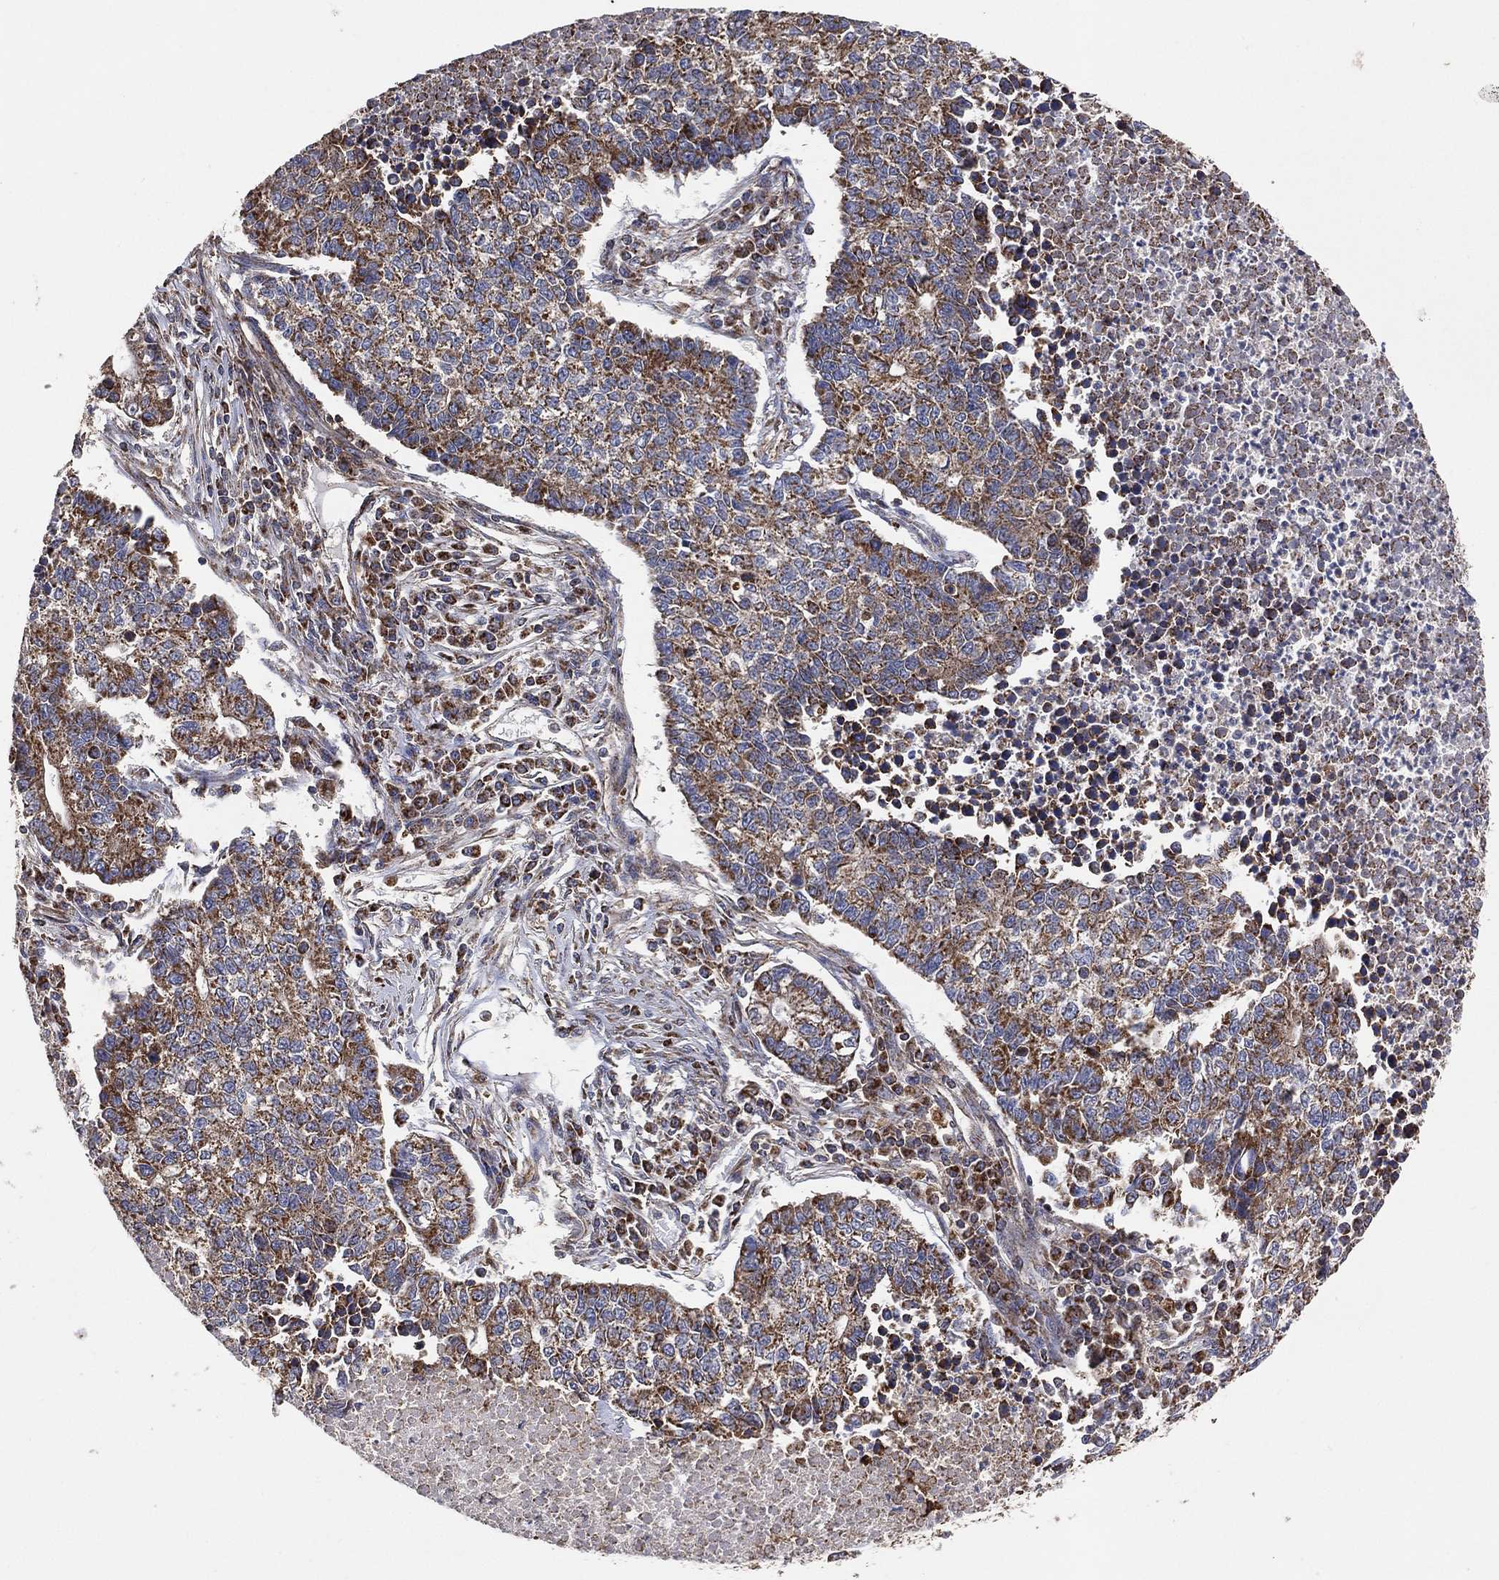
{"staining": {"intensity": "moderate", "quantity": "25%-75%", "location": "cytoplasmic/membranous"}, "tissue": "lung cancer", "cell_type": "Tumor cells", "image_type": "cancer", "snomed": [{"axis": "morphology", "description": "Adenocarcinoma, NOS"}, {"axis": "topography", "description": "Lung"}], "caption": "A micrograph of lung cancer (adenocarcinoma) stained for a protein reveals moderate cytoplasmic/membranous brown staining in tumor cells. (Stains: DAB in brown, nuclei in blue, Microscopy: brightfield microscopy at high magnification).", "gene": "LIMD1", "patient": {"sex": "male", "age": 57}}